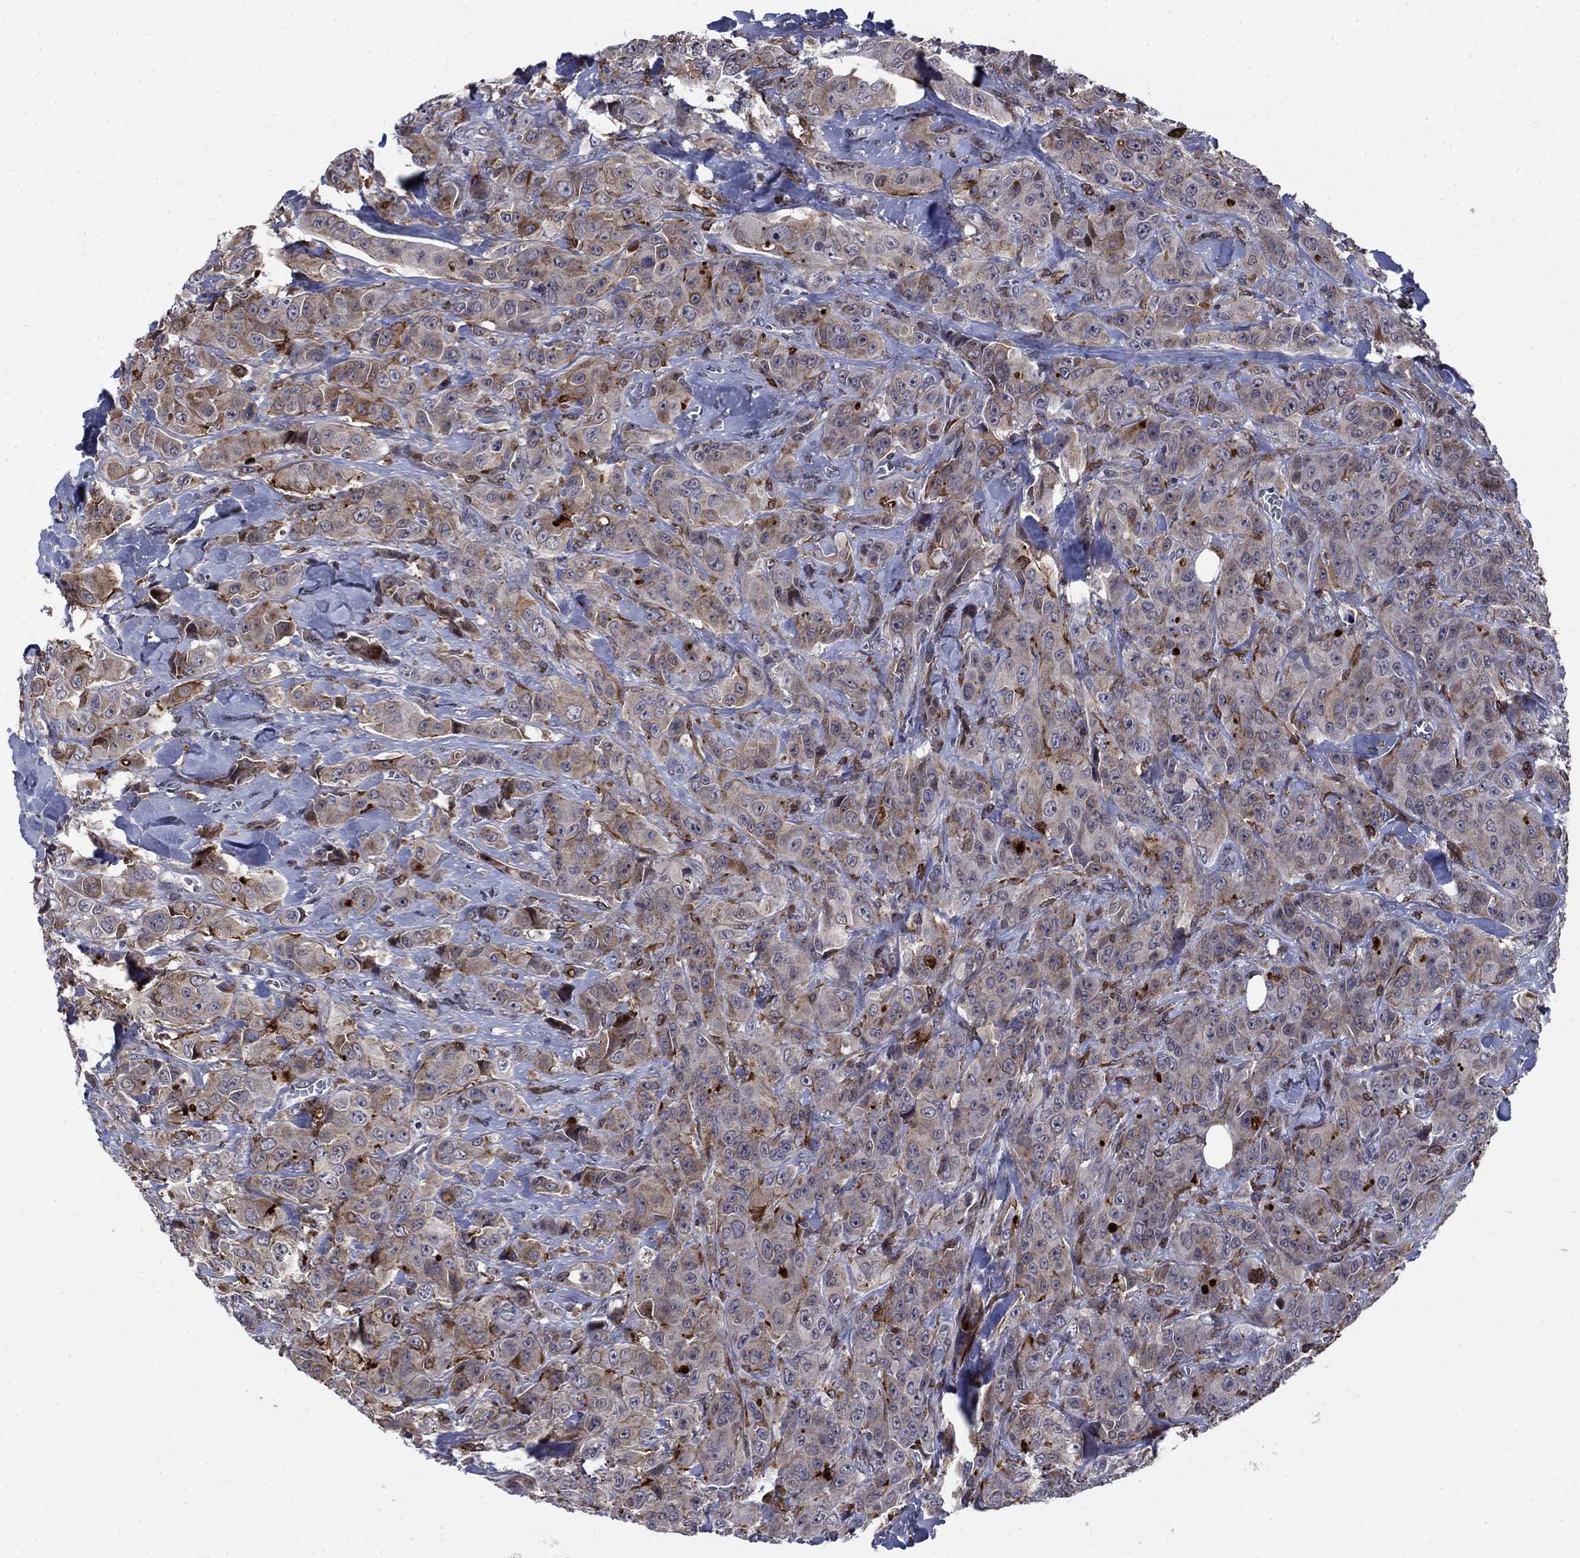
{"staining": {"intensity": "moderate", "quantity": "<25%", "location": "cytoplasmic/membranous"}, "tissue": "breast cancer", "cell_type": "Tumor cells", "image_type": "cancer", "snomed": [{"axis": "morphology", "description": "Duct carcinoma"}, {"axis": "topography", "description": "Breast"}], "caption": "Breast cancer (invasive ductal carcinoma) stained with DAB IHC shows low levels of moderate cytoplasmic/membranous positivity in approximately <25% of tumor cells.", "gene": "DHRS7", "patient": {"sex": "female", "age": 43}}